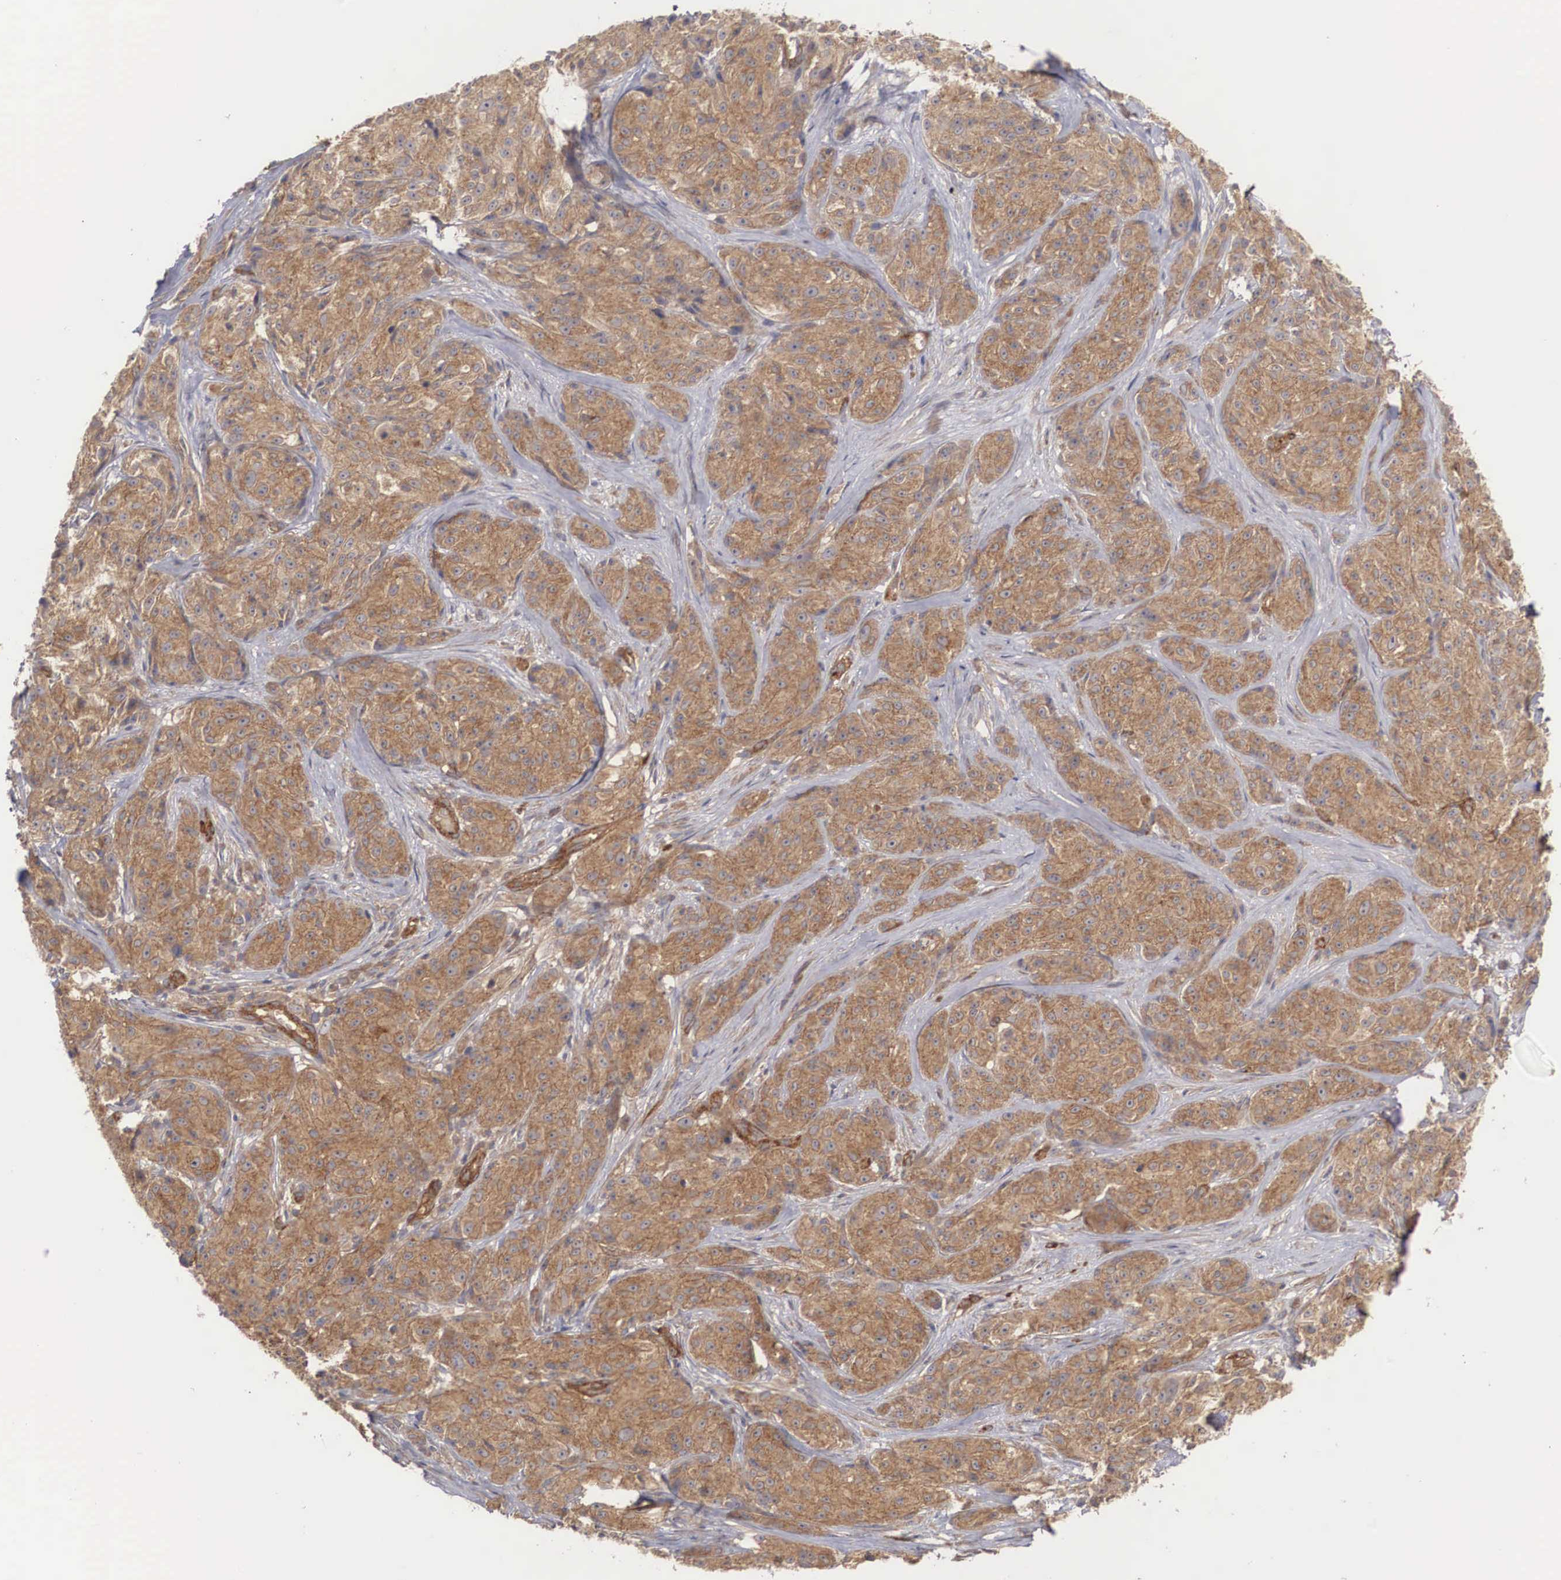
{"staining": {"intensity": "strong", "quantity": ">75%", "location": "cytoplasmic/membranous"}, "tissue": "melanoma", "cell_type": "Tumor cells", "image_type": "cancer", "snomed": [{"axis": "morphology", "description": "Malignant melanoma, NOS"}, {"axis": "topography", "description": "Skin"}], "caption": "Protein staining of malignant melanoma tissue demonstrates strong cytoplasmic/membranous positivity in about >75% of tumor cells. Nuclei are stained in blue.", "gene": "ARMCX4", "patient": {"sex": "male", "age": 56}}